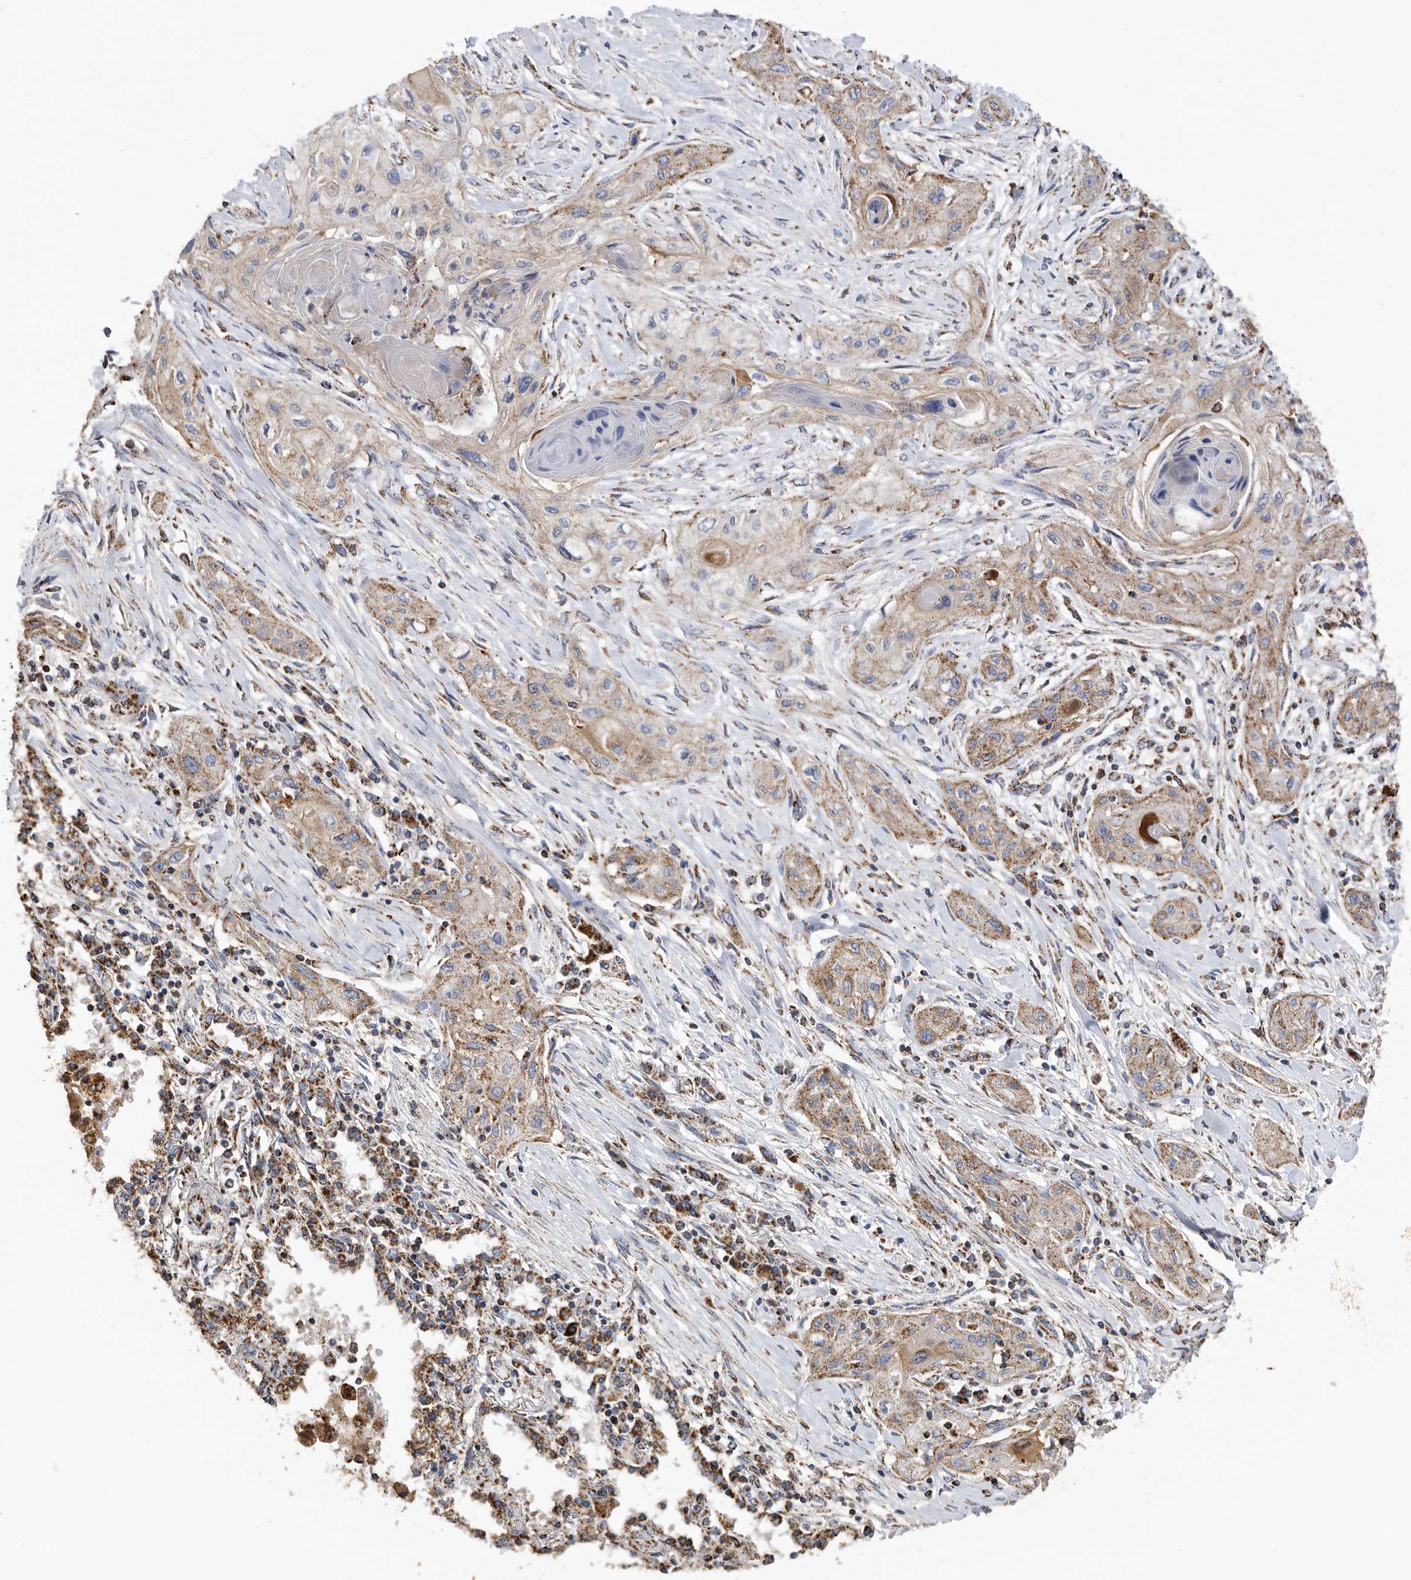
{"staining": {"intensity": "moderate", "quantity": ">75%", "location": "cytoplasmic/membranous"}, "tissue": "lung cancer", "cell_type": "Tumor cells", "image_type": "cancer", "snomed": [{"axis": "morphology", "description": "Squamous cell carcinoma, NOS"}, {"axis": "topography", "description": "Lung"}], "caption": "Immunohistochemical staining of lung cancer (squamous cell carcinoma) exhibits medium levels of moderate cytoplasmic/membranous protein expression in approximately >75% of tumor cells.", "gene": "WFDC1", "patient": {"sex": "female", "age": 47}}